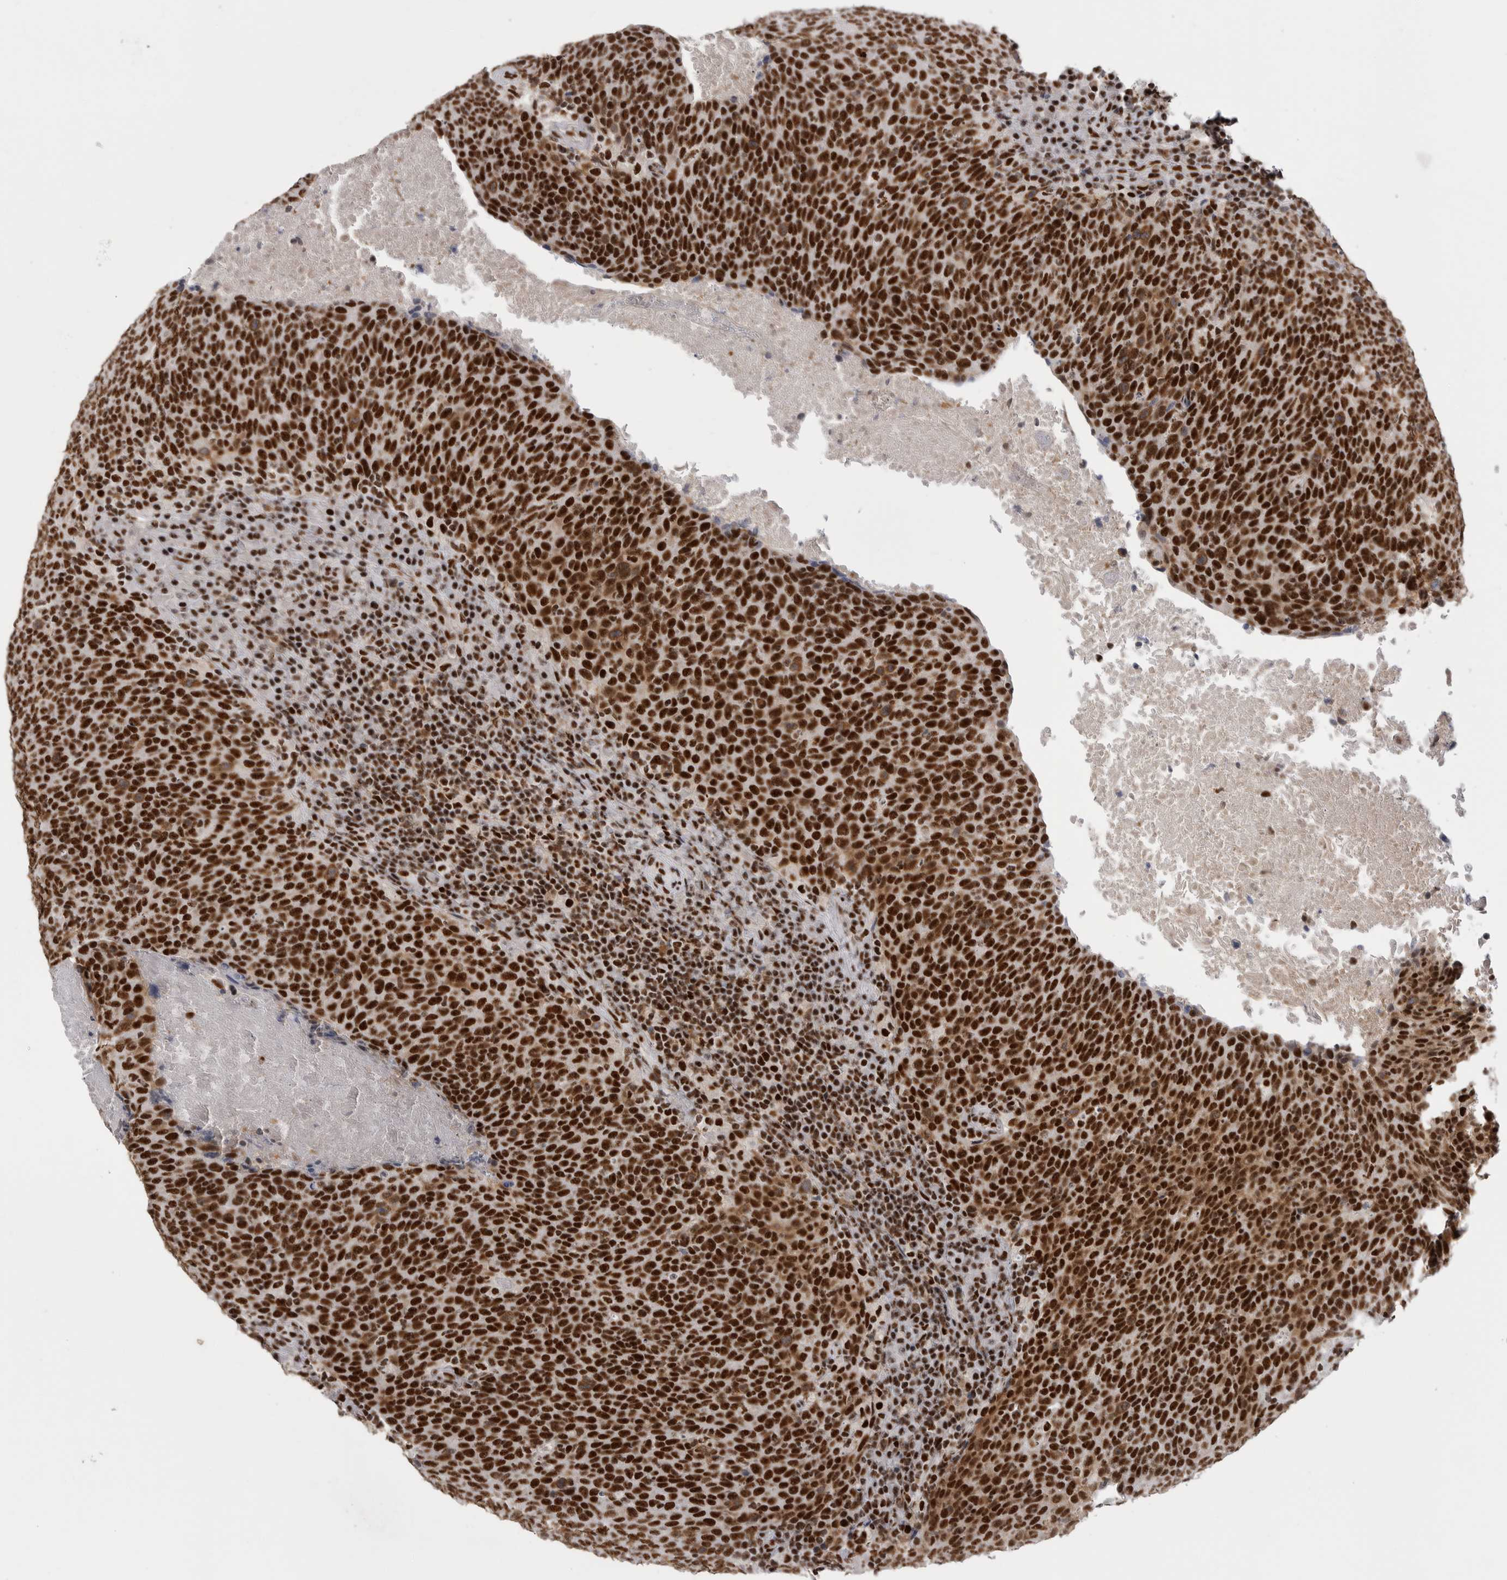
{"staining": {"intensity": "strong", "quantity": ">75%", "location": "nuclear"}, "tissue": "head and neck cancer", "cell_type": "Tumor cells", "image_type": "cancer", "snomed": [{"axis": "morphology", "description": "Squamous cell carcinoma, NOS"}, {"axis": "morphology", "description": "Squamous cell carcinoma, metastatic, NOS"}, {"axis": "topography", "description": "Lymph node"}, {"axis": "topography", "description": "Head-Neck"}], "caption": "The image reveals a brown stain indicating the presence of a protein in the nuclear of tumor cells in head and neck cancer.", "gene": "PPP1R8", "patient": {"sex": "male", "age": 62}}